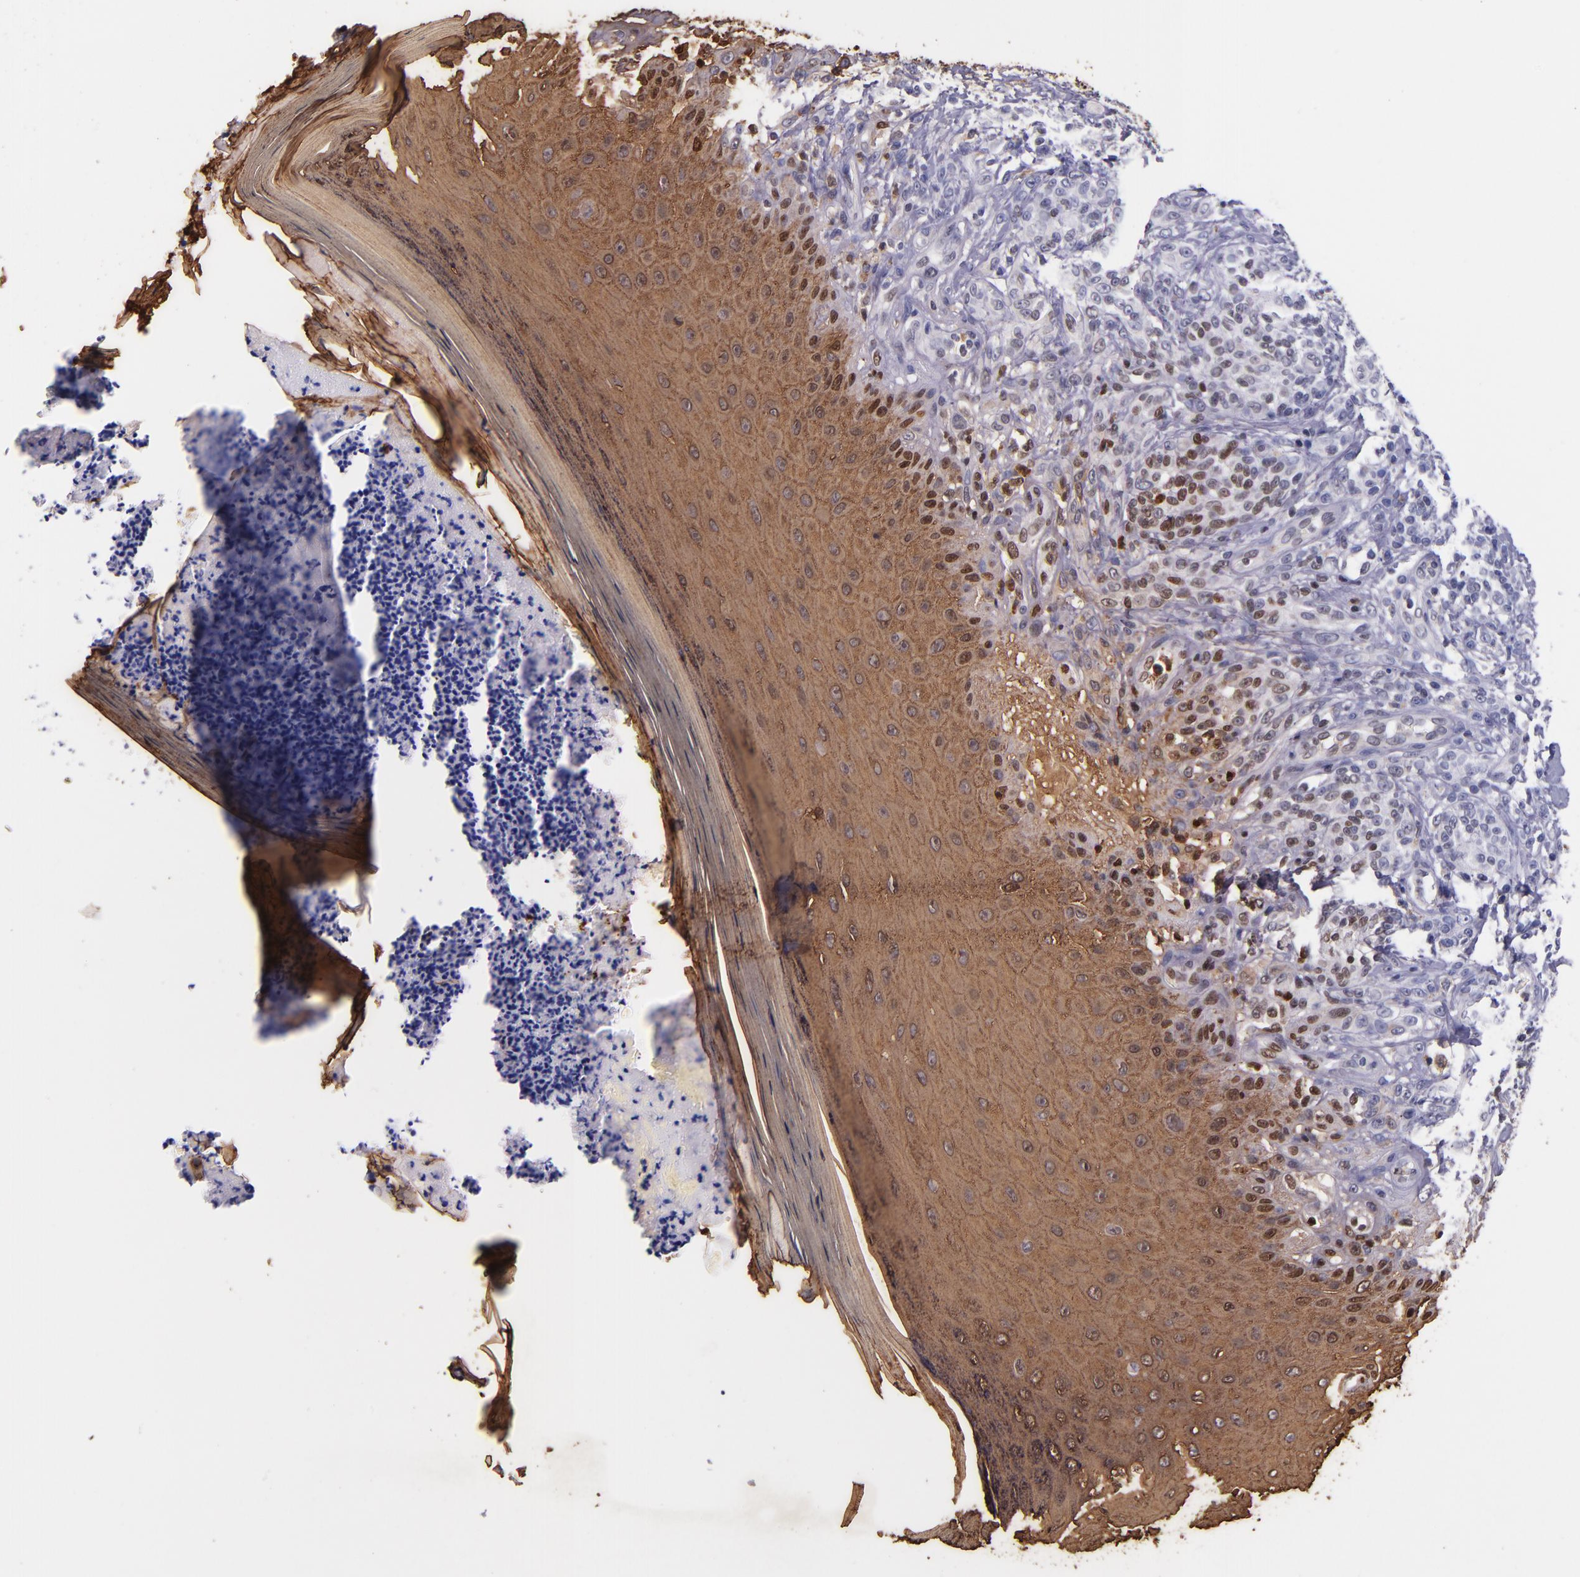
{"staining": {"intensity": "negative", "quantity": "none", "location": "none"}, "tissue": "melanoma", "cell_type": "Tumor cells", "image_type": "cancer", "snomed": [{"axis": "morphology", "description": "Malignant melanoma, NOS"}, {"axis": "topography", "description": "Skin"}], "caption": "Tumor cells show no significant positivity in malignant melanoma. (Brightfield microscopy of DAB (3,3'-diaminobenzidine) immunohistochemistry (IHC) at high magnification).", "gene": "IVL", "patient": {"sex": "male", "age": 57}}